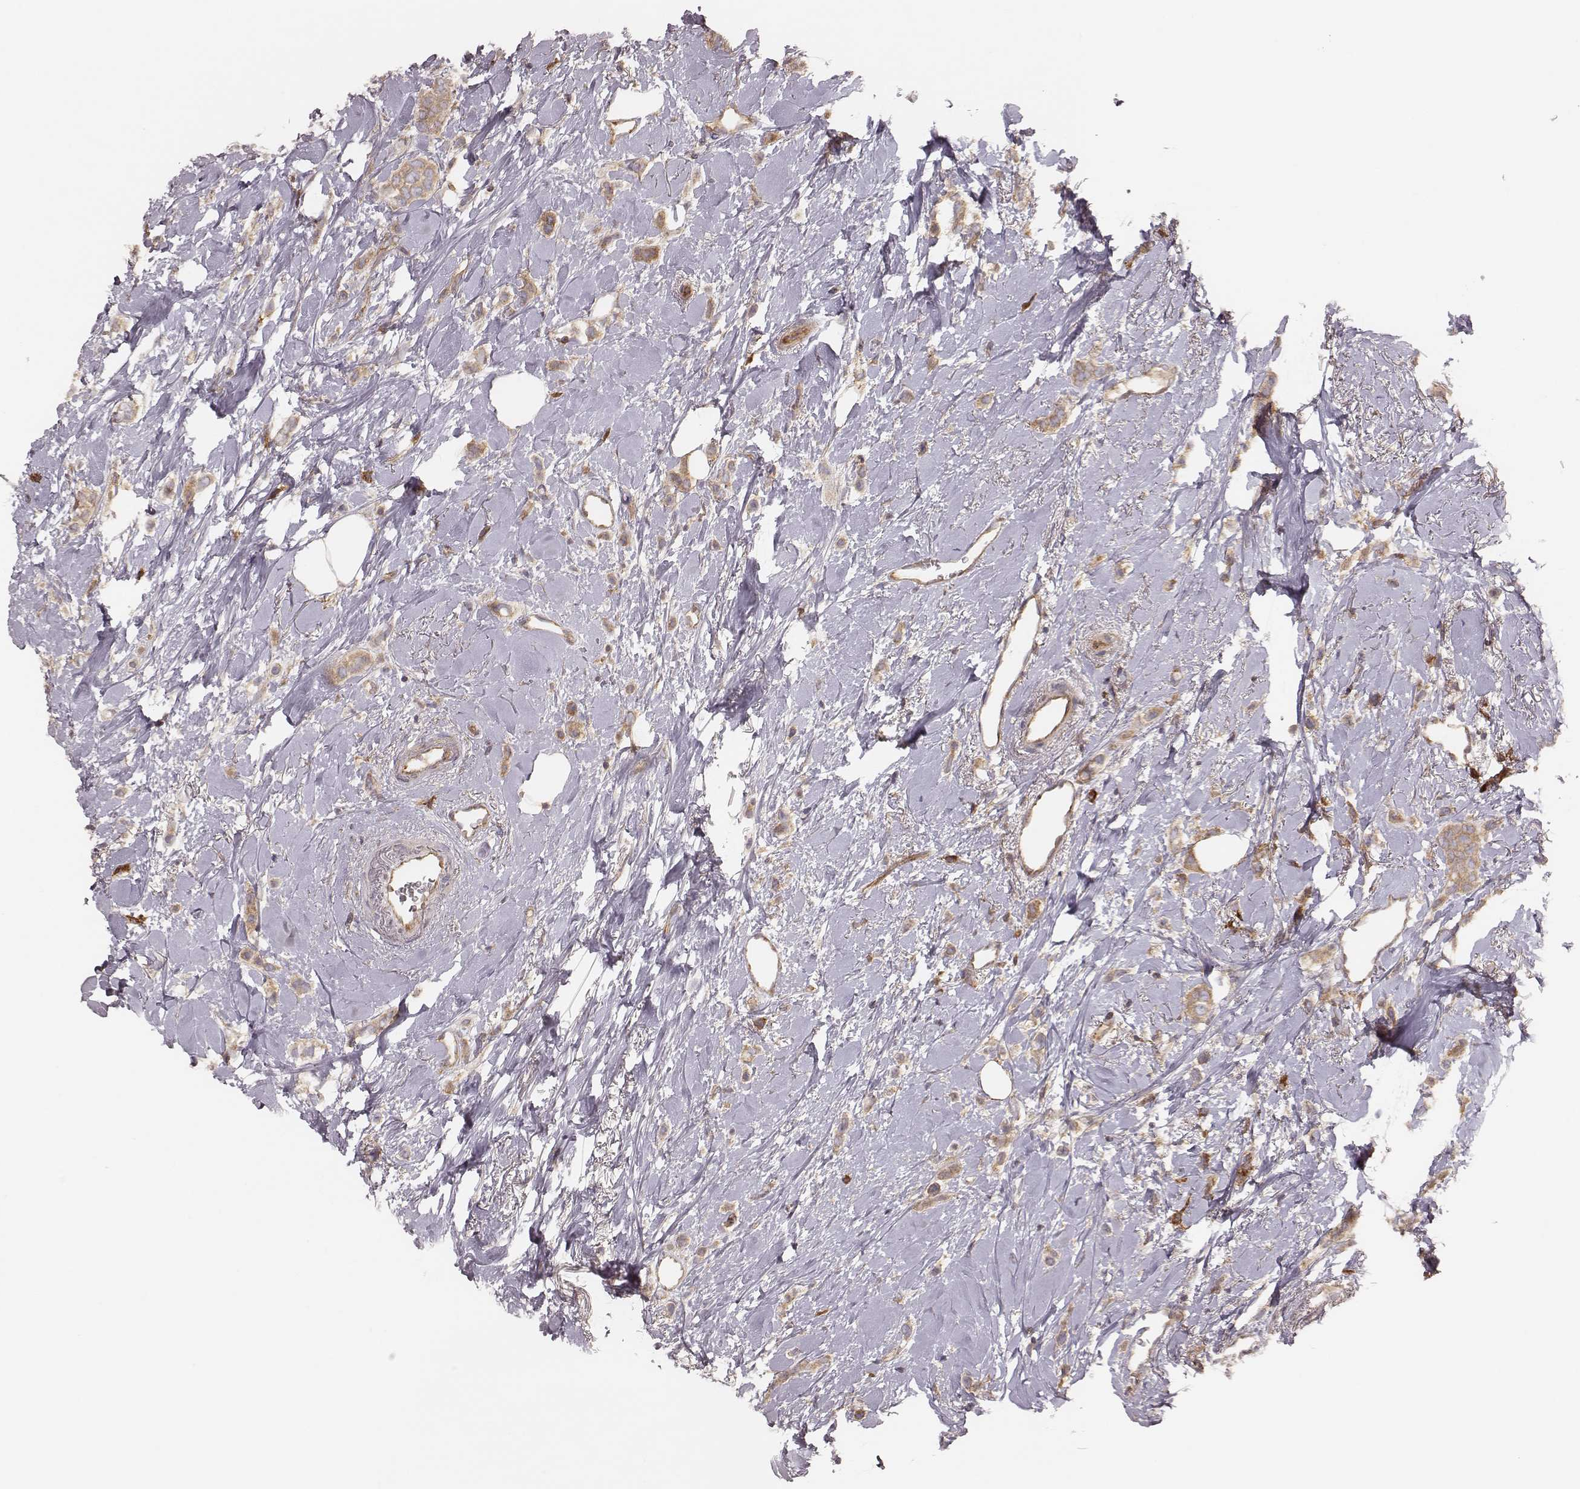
{"staining": {"intensity": "moderate", "quantity": "<25%", "location": "cytoplasmic/membranous"}, "tissue": "breast cancer", "cell_type": "Tumor cells", "image_type": "cancer", "snomed": [{"axis": "morphology", "description": "Lobular carcinoma"}, {"axis": "topography", "description": "Breast"}], "caption": "This is an image of immunohistochemistry (IHC) staining of breast cancer (lobular carcinoma), which shows moderate positivity in the cytoplasmic/membranous of tumor cells.", "gene": "CARS1", "patient": {"sex": "female", "age": 66}}